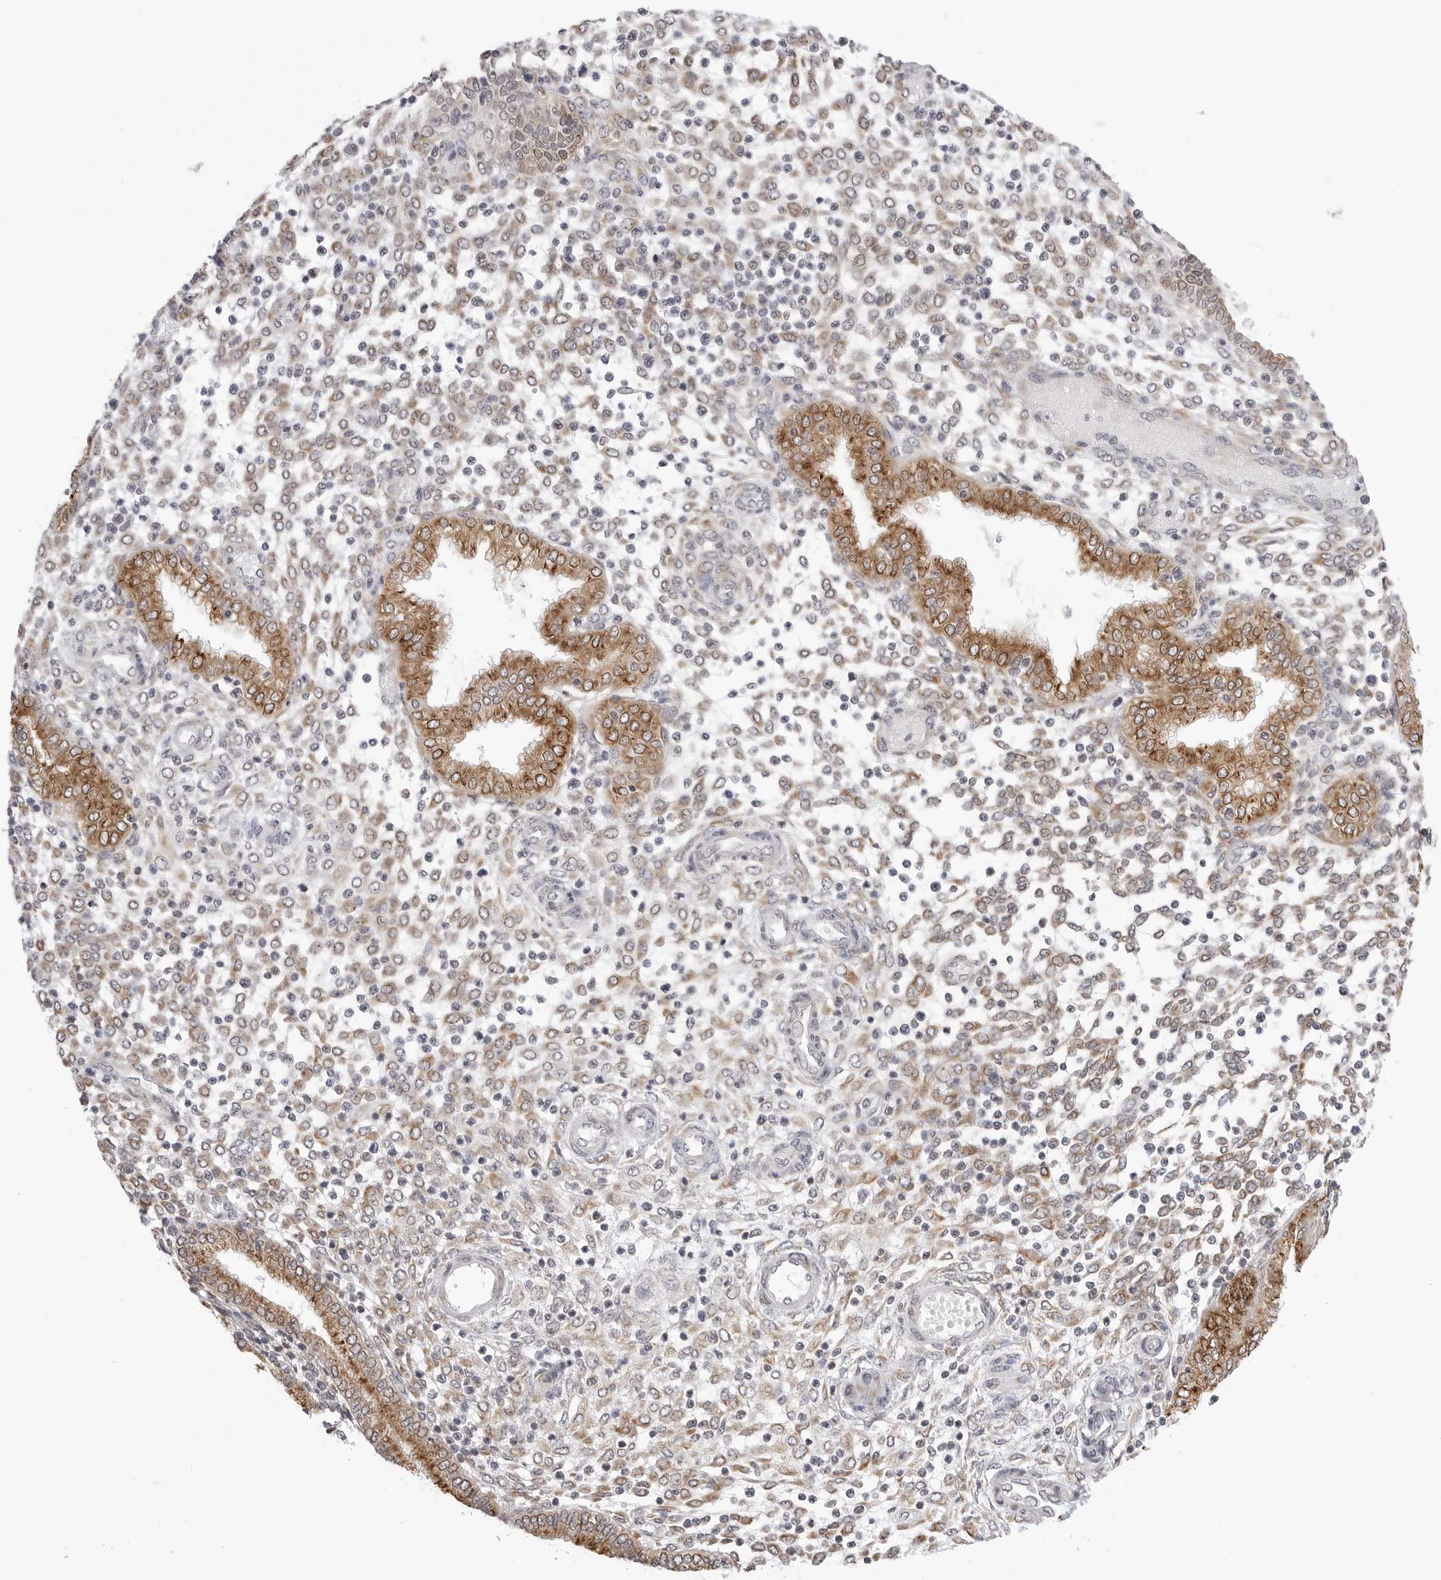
{"staining": {"intensity": "weak", "quantity": "25%-75%", "location": "cytoplasmic/membranous"}, "tissue": "endometrium", "cell_type": "Cells in endometrial stroma", "image_type": "normal", "snomed": [{"axis": "morphology", "description": "Normal tissue, NOS"}, {"axis": "topography", "description": "Endometrium"}], "caption": "Endometrium stained with immunohistochemistry (IHC) exhibits weak cytoplasmic/membranous expression in approximately 25%-75% of cells in endometrial stroma. (Stains: DAB (3,3'-diaminobenzidine) in brown, nuclei in blue, Microscopy: brightfield microscopy at high magnification).", "gene": "RPN1", "patient": {"sex": "female", "age": 53}}